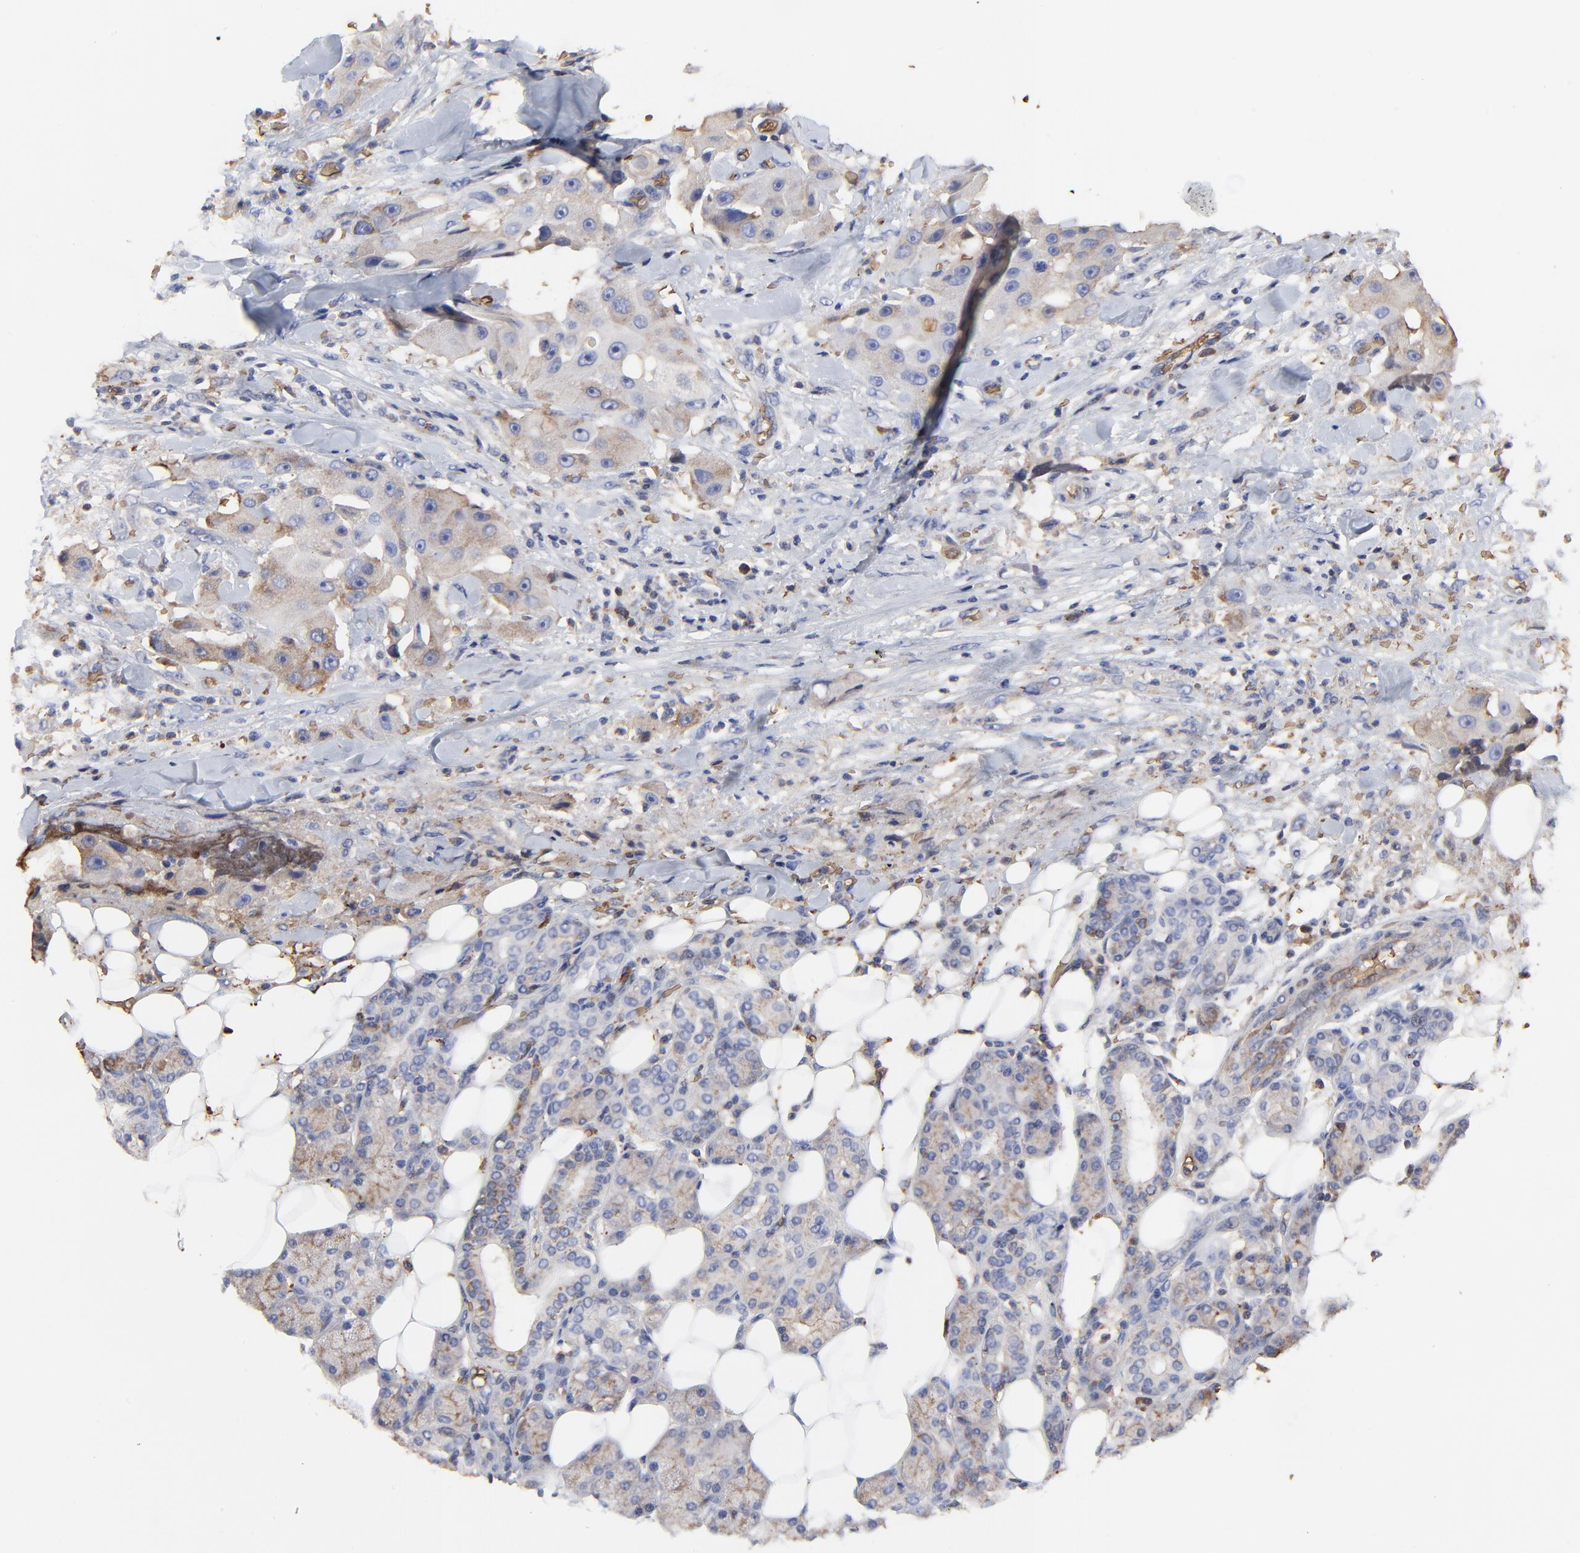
{"staining": {"intensity": "weak", "quantity": ">75%", "location": "cytoplasmic/membranous"}, "tissue": "head and neck cancer", "cell_type": "Tumor cells", "image_type": "cancer", "snomed": [{"axis": "morphology", "description": "Normal tissue, NOS"}, {"axis": "morphology", "description": "Adenocarcinoma, NOS"}, {"axis": "topography", "description": "Salivary gland"}, {"axis": "topography", "description": "Head-Neck"}], "caption": "A high-resolution image shows immunohistochemistry staining of head and neck cancer, which demonstrates weak cytoplasmic/membranous staining in approximately >75% of tumor cells.", "gene": "PAG1", "patient": {"sex": "male", "age": 80}}